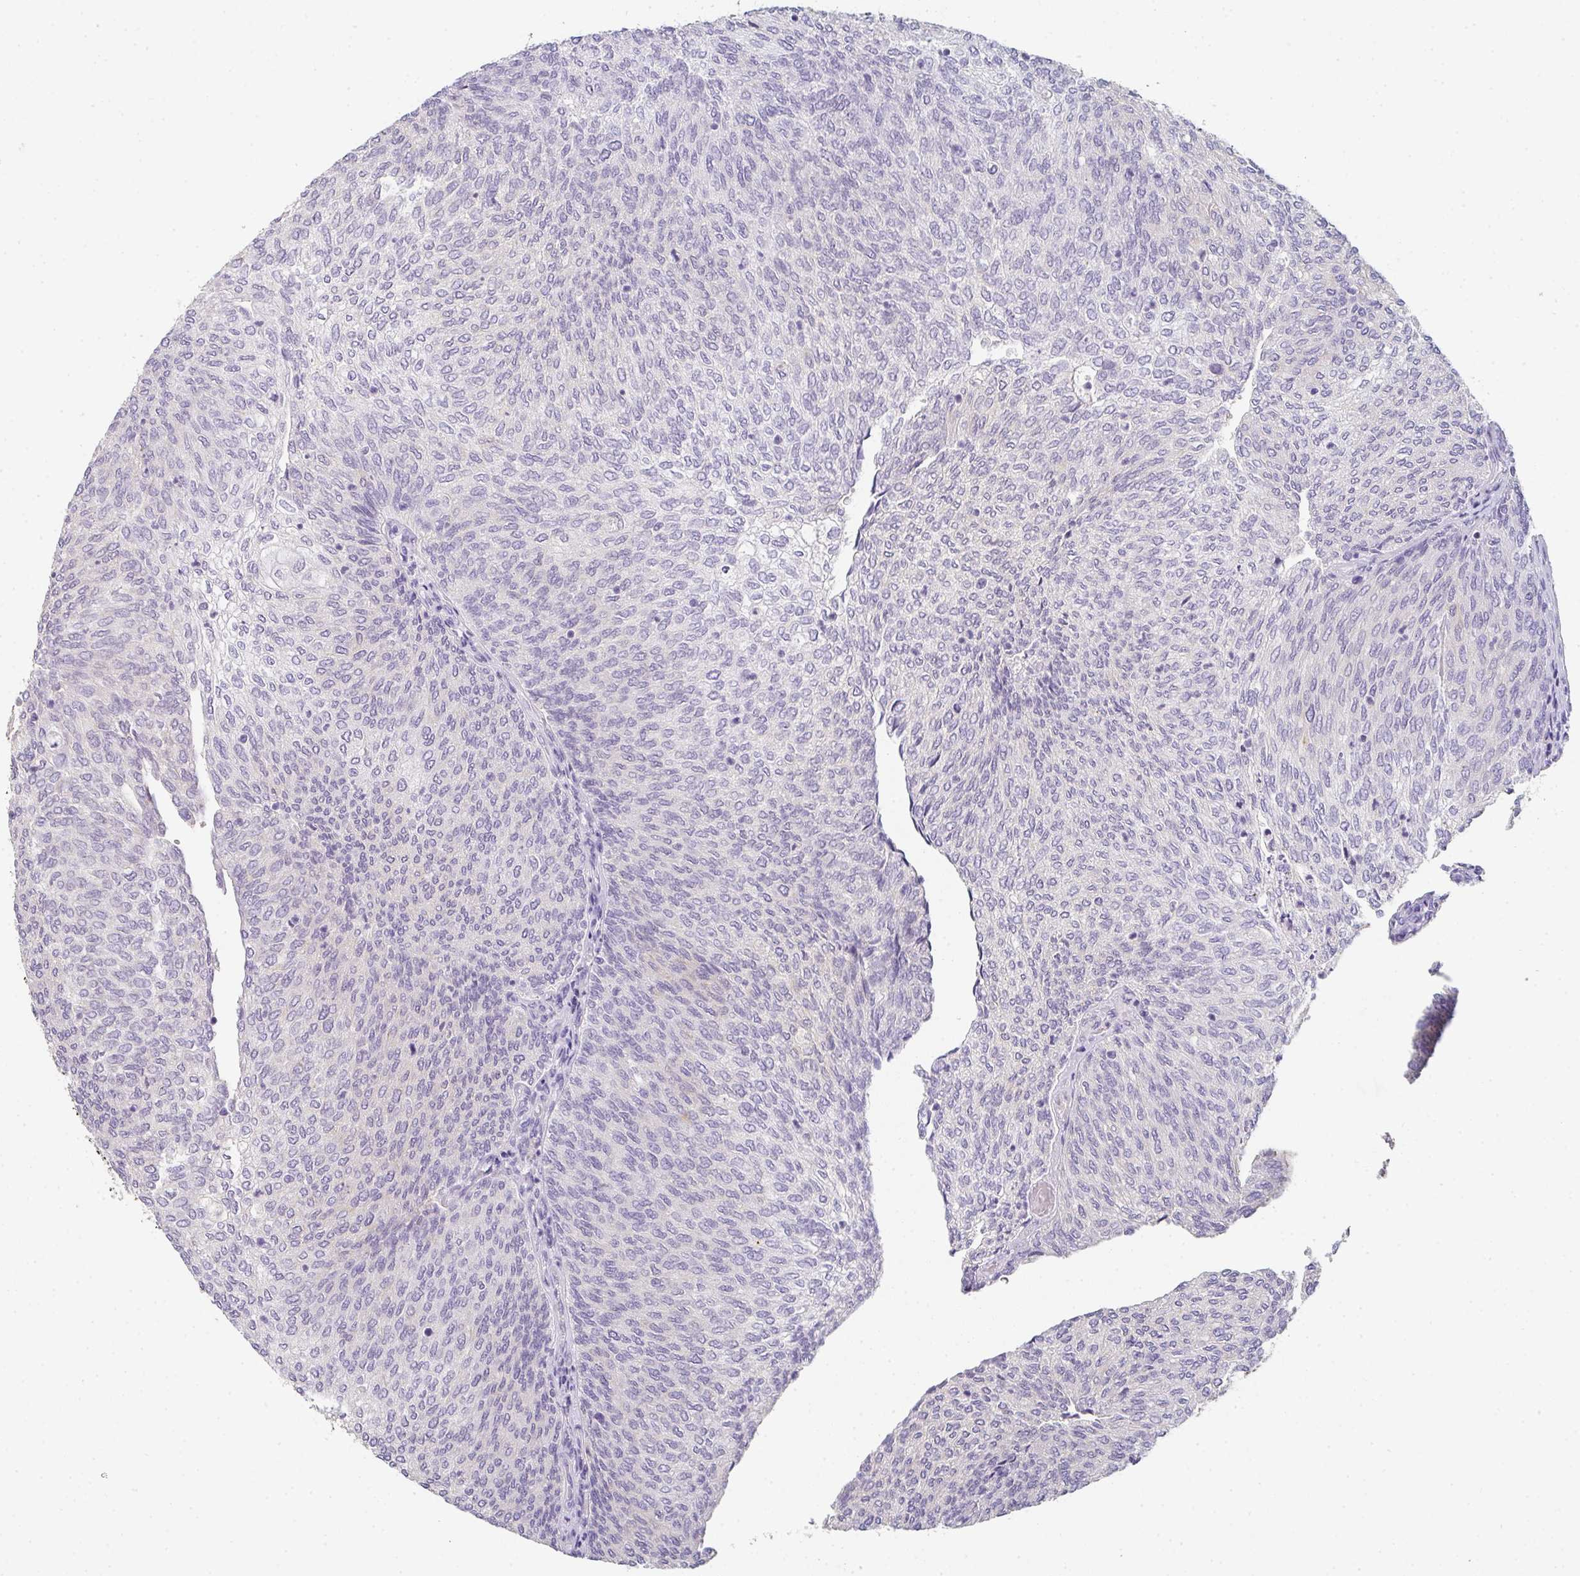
{"staining": {"intensity": "weak", "quantity": "25%-75%", "location": "cytoplasmic/membranous"}, "tissue": "urothelial cancer", "cell_type": "Tumor cells", "image_type": "cancer", "snomed": [{"axis": "morphology", "description": "Urothelial carcinoma, High grade"}, {"axis": "topography", "description": "Urinary bladder"}], "caption": "The photomicrograph exhibits immunohistochemical staining of urothelial cancer. There is weak cytoplasmic/membranous expression is seen in about 25%-75% of tumor cells. The staining is performed using DAB brown chromogen to label protein expression. The nuclei are counter-stained blue using hematoxylin.", "gene": "C1QTNF8", "patient": {"sex": "female", "age": 79}}